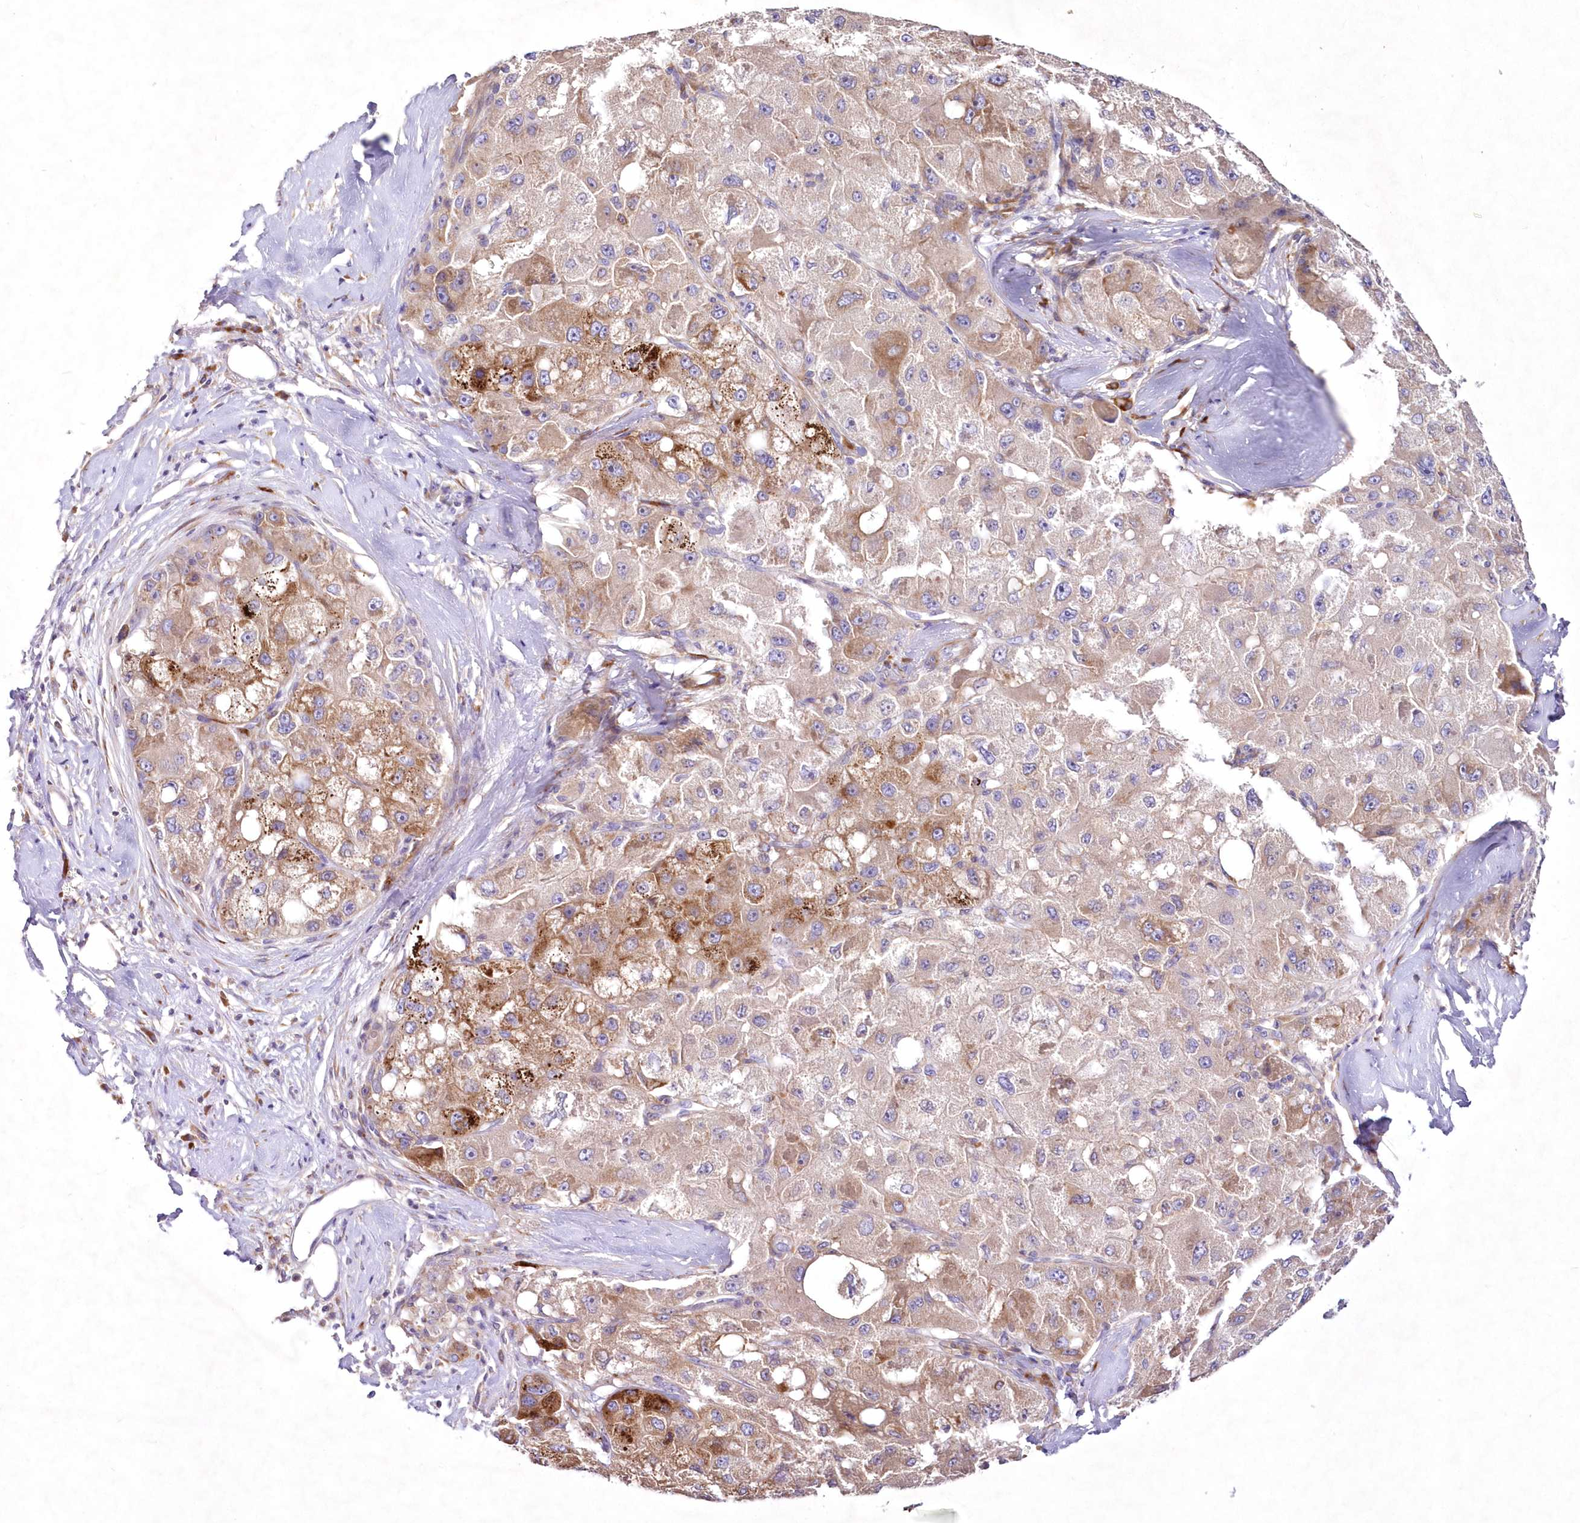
{"staining": {"intensity": "strong", "quantity": "<25%", "location": "cytoplasmic/membranous"}, "tissue": "liver cancer", "cell_type": "Tumor cells", "image_type": "cancer", "snomed": [{"axis": "morphology", "description": "Carcinoma, Hepatocellular, NOS"}, {"axis": "topography", "description": "Liver"}], "caption": "IHC of human hepatocellular carcinoma (liver) reveals medium levels of strong cytoplasmic/membranous staining in about <25% of tumor cells. The staining is performed using DAB (3,3'-diaminobenzidine) brown chromogen to label protein expression. The nuclei are counter-stained blue using hematoxylin.", "gene": "ARFGEF3", "patient": {"sex": "male", "age": 80}}